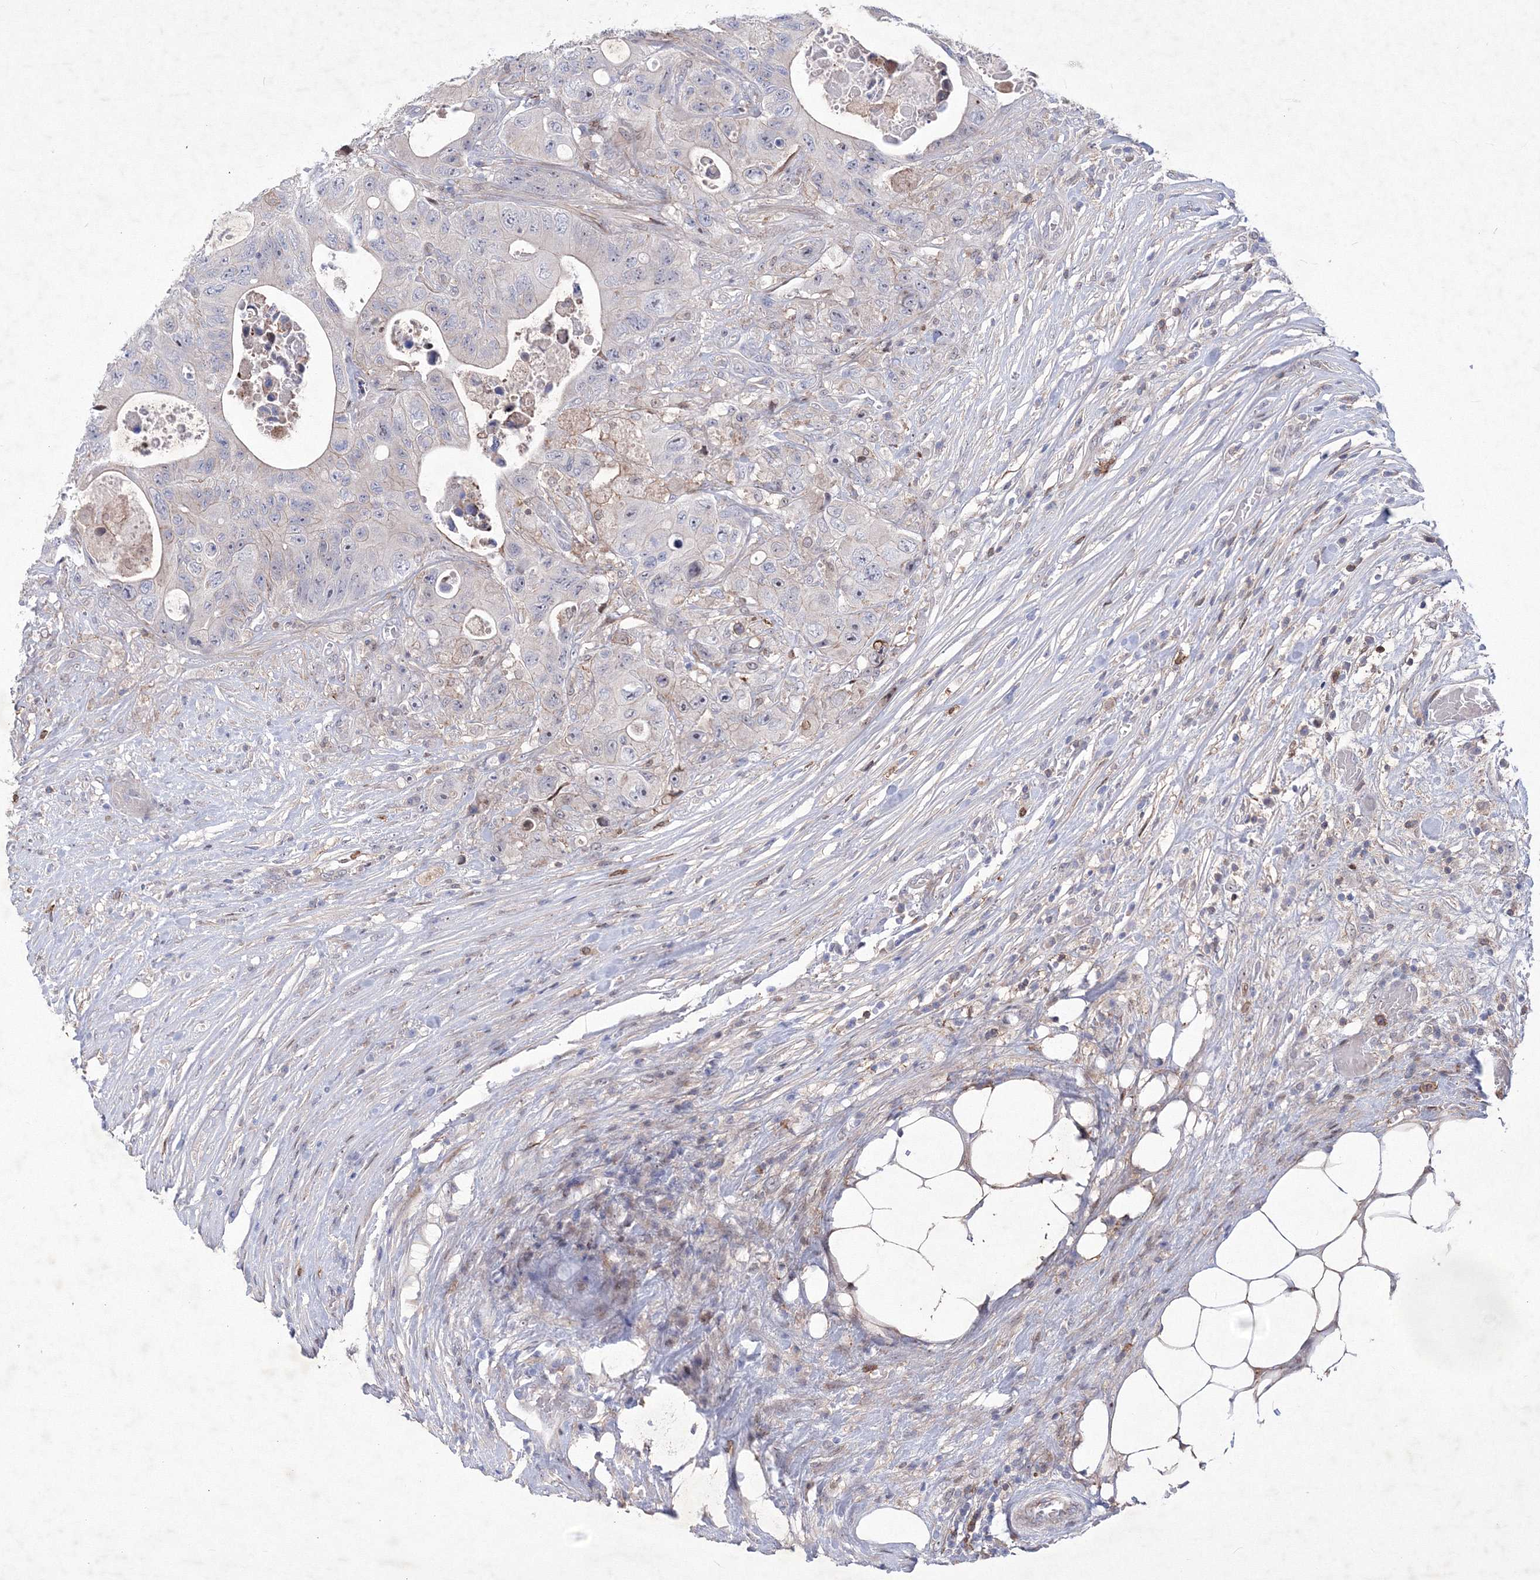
{"staining": {"intensity": "negative", "quantity": "none", "location": "none"}, "tissue": "colorectal cancer", "cell_type": "Tumor cells", "image_type": "cancer", "snomed": [{"axis": "morphology", "description": "Adenocarcinoma, NOS"}, {"axis": "topography", "description": "Colon"}], "caption": "Tumor cells show no significant expression in colorectal cancer.", "gene": "RNPEPL1", "patient": {"sex": "female", "age": 46}}